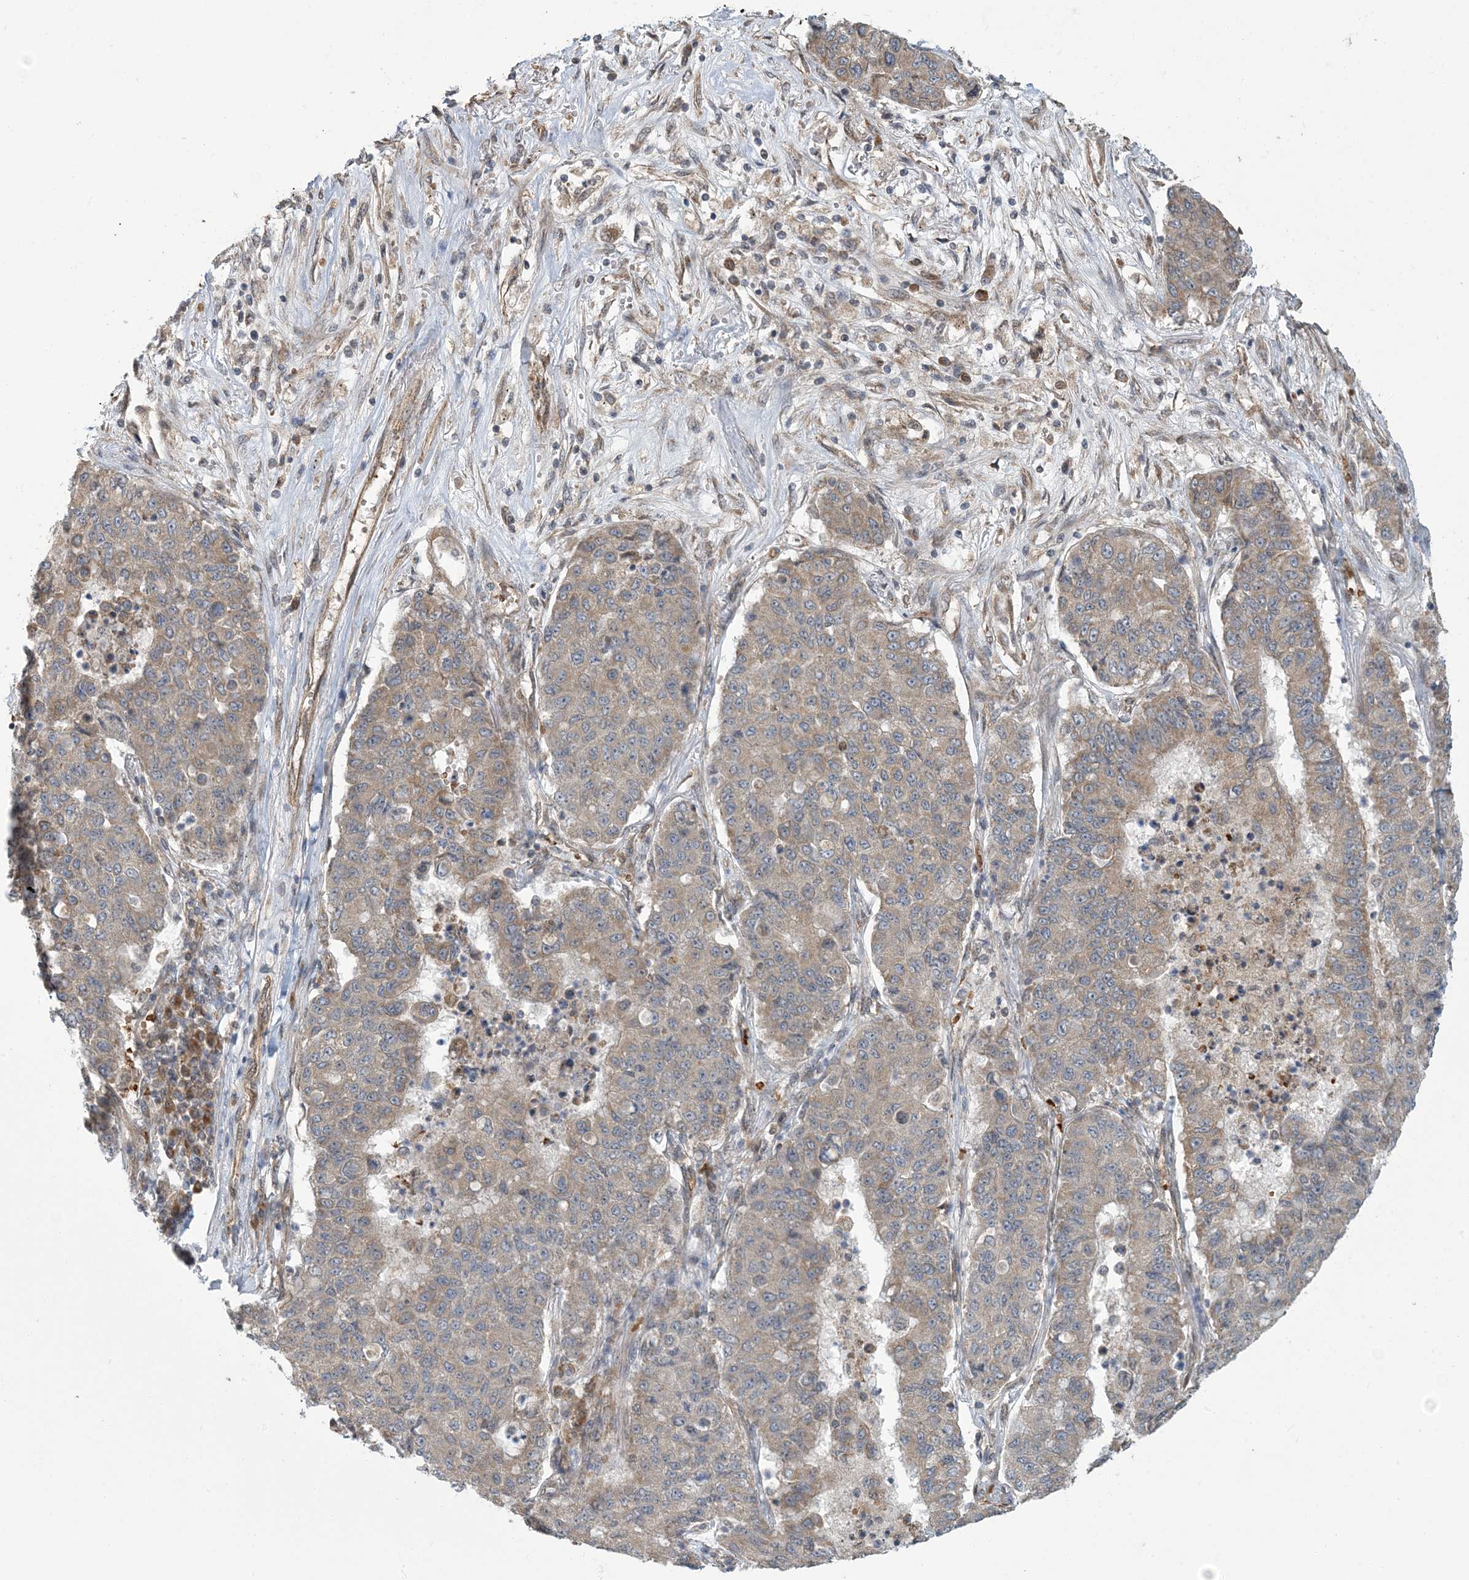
{"staining": {"intensity": "moderate", "quantity": ">75%", "location": "cytoplasmic/membranous"}, "tissue": "lung cancer", "cell_type": "Tumor cells", "image_type": "cancer", "snomed": [{"axis": "morphology", "description": "Squamous cell carcinoma, NOS"}, {"axis": "topography", "description": "Lung"}], "caption": "DAB (3,3'-diaminobenzidine) immunohistochemical staining of human lung cancer (squamous cell carcinoma) shows moderate cytoplasmic/membranous protein staining in approximately >75% of tumor cells.", "gene": "ERI2", "patient": {"sex": "male", "age": 74}}